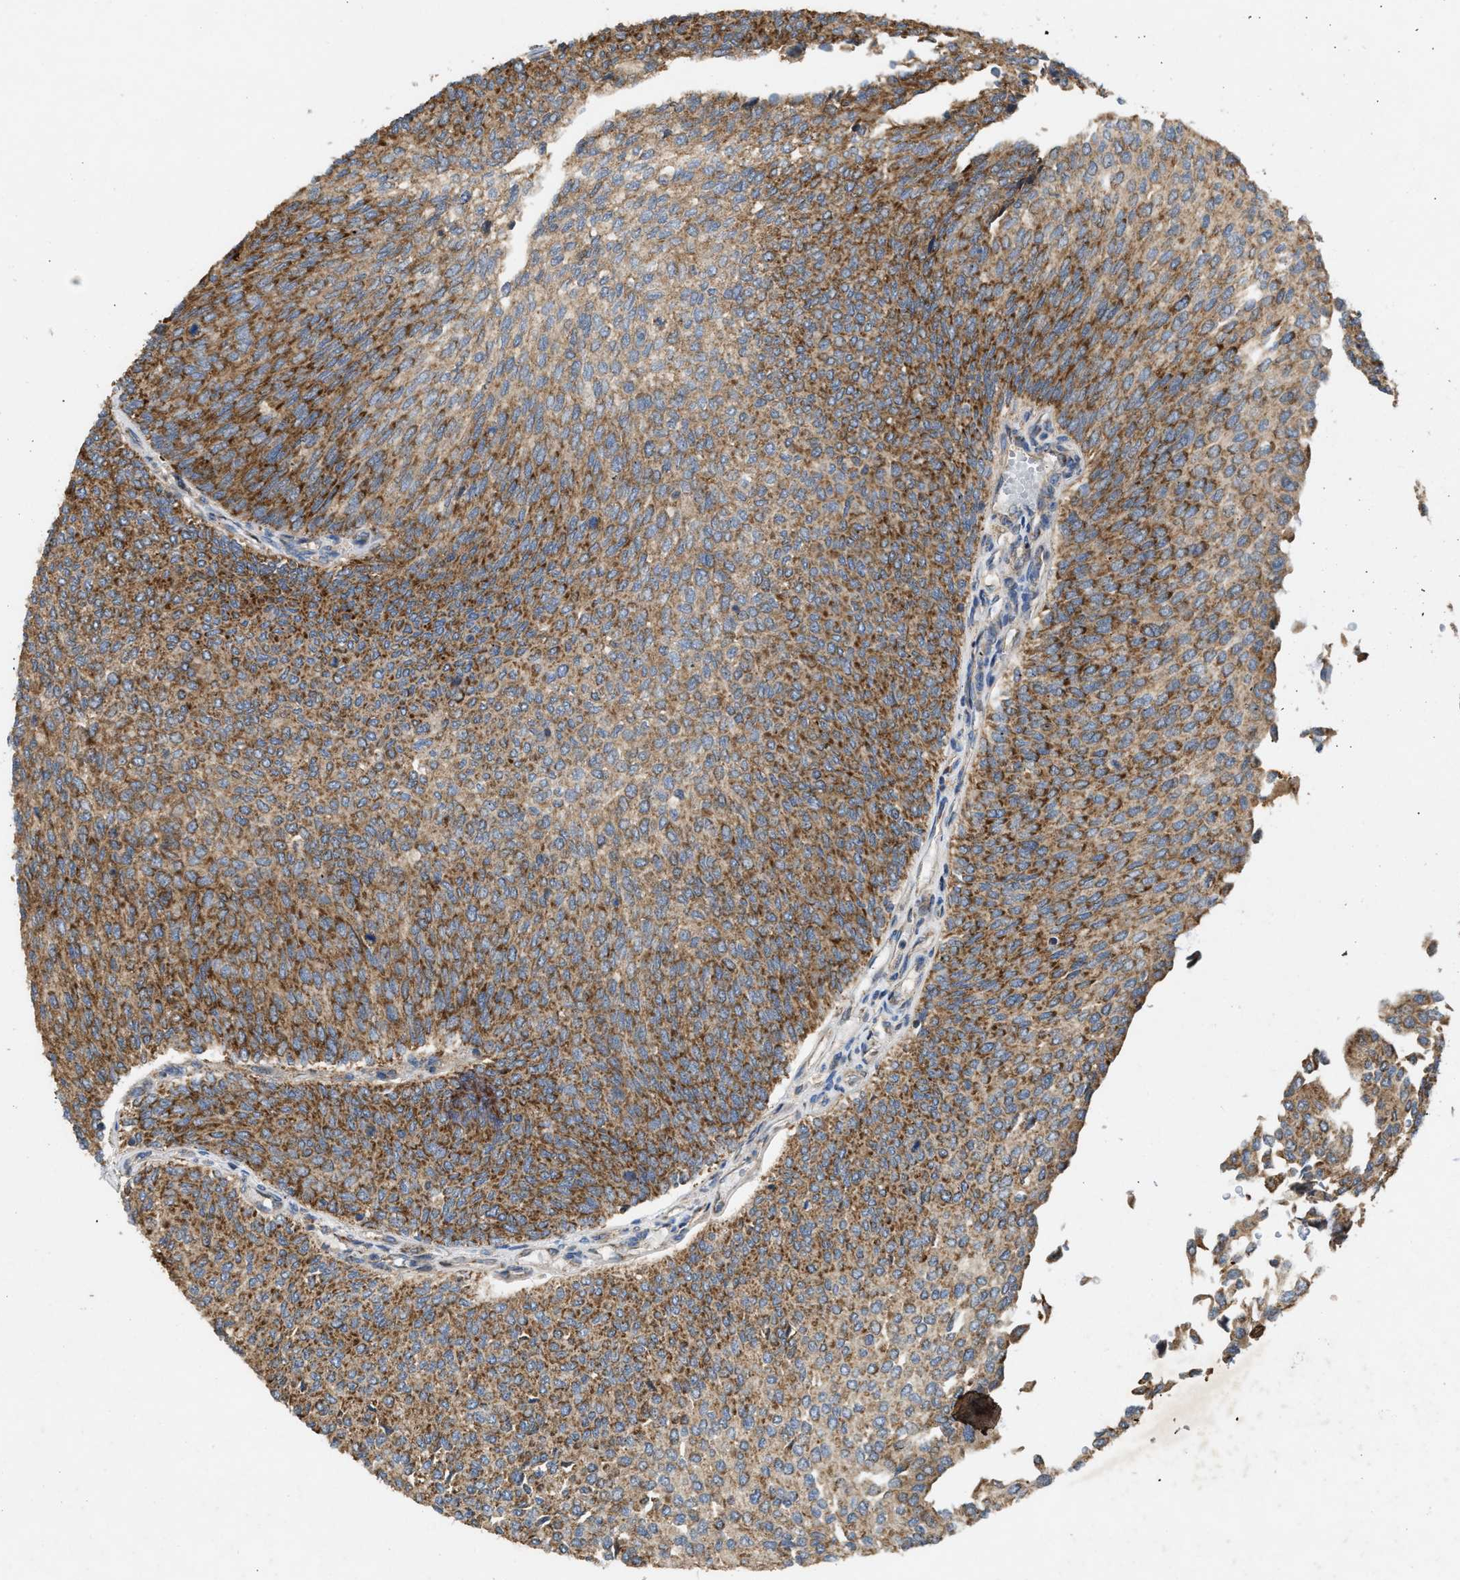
{"staining": {"intensity": "strong", "quantity": ">75%", "location": "cytoplasmic/membranous"}, "tissue": "urothelial cancer", "cell_type": "Tumor cells", "image_type": "cancer", "snomed": [{"axis": "morphology", "description": "Urothelial carcinoma, Low grade"}, {"axis": "topography", "description": "Urinary bladder"}], "caption": "Urothelial cancer tissue exhibits strong cytoplasmic/membranous positivity in approximately >75% of tumor cells Using DAB (brown) and hematoxylin (blue) stains, captured at high magnification using brightfield microscopy.", "gene": "TACO1", "patient": {"sex": "female", "age": 79}}